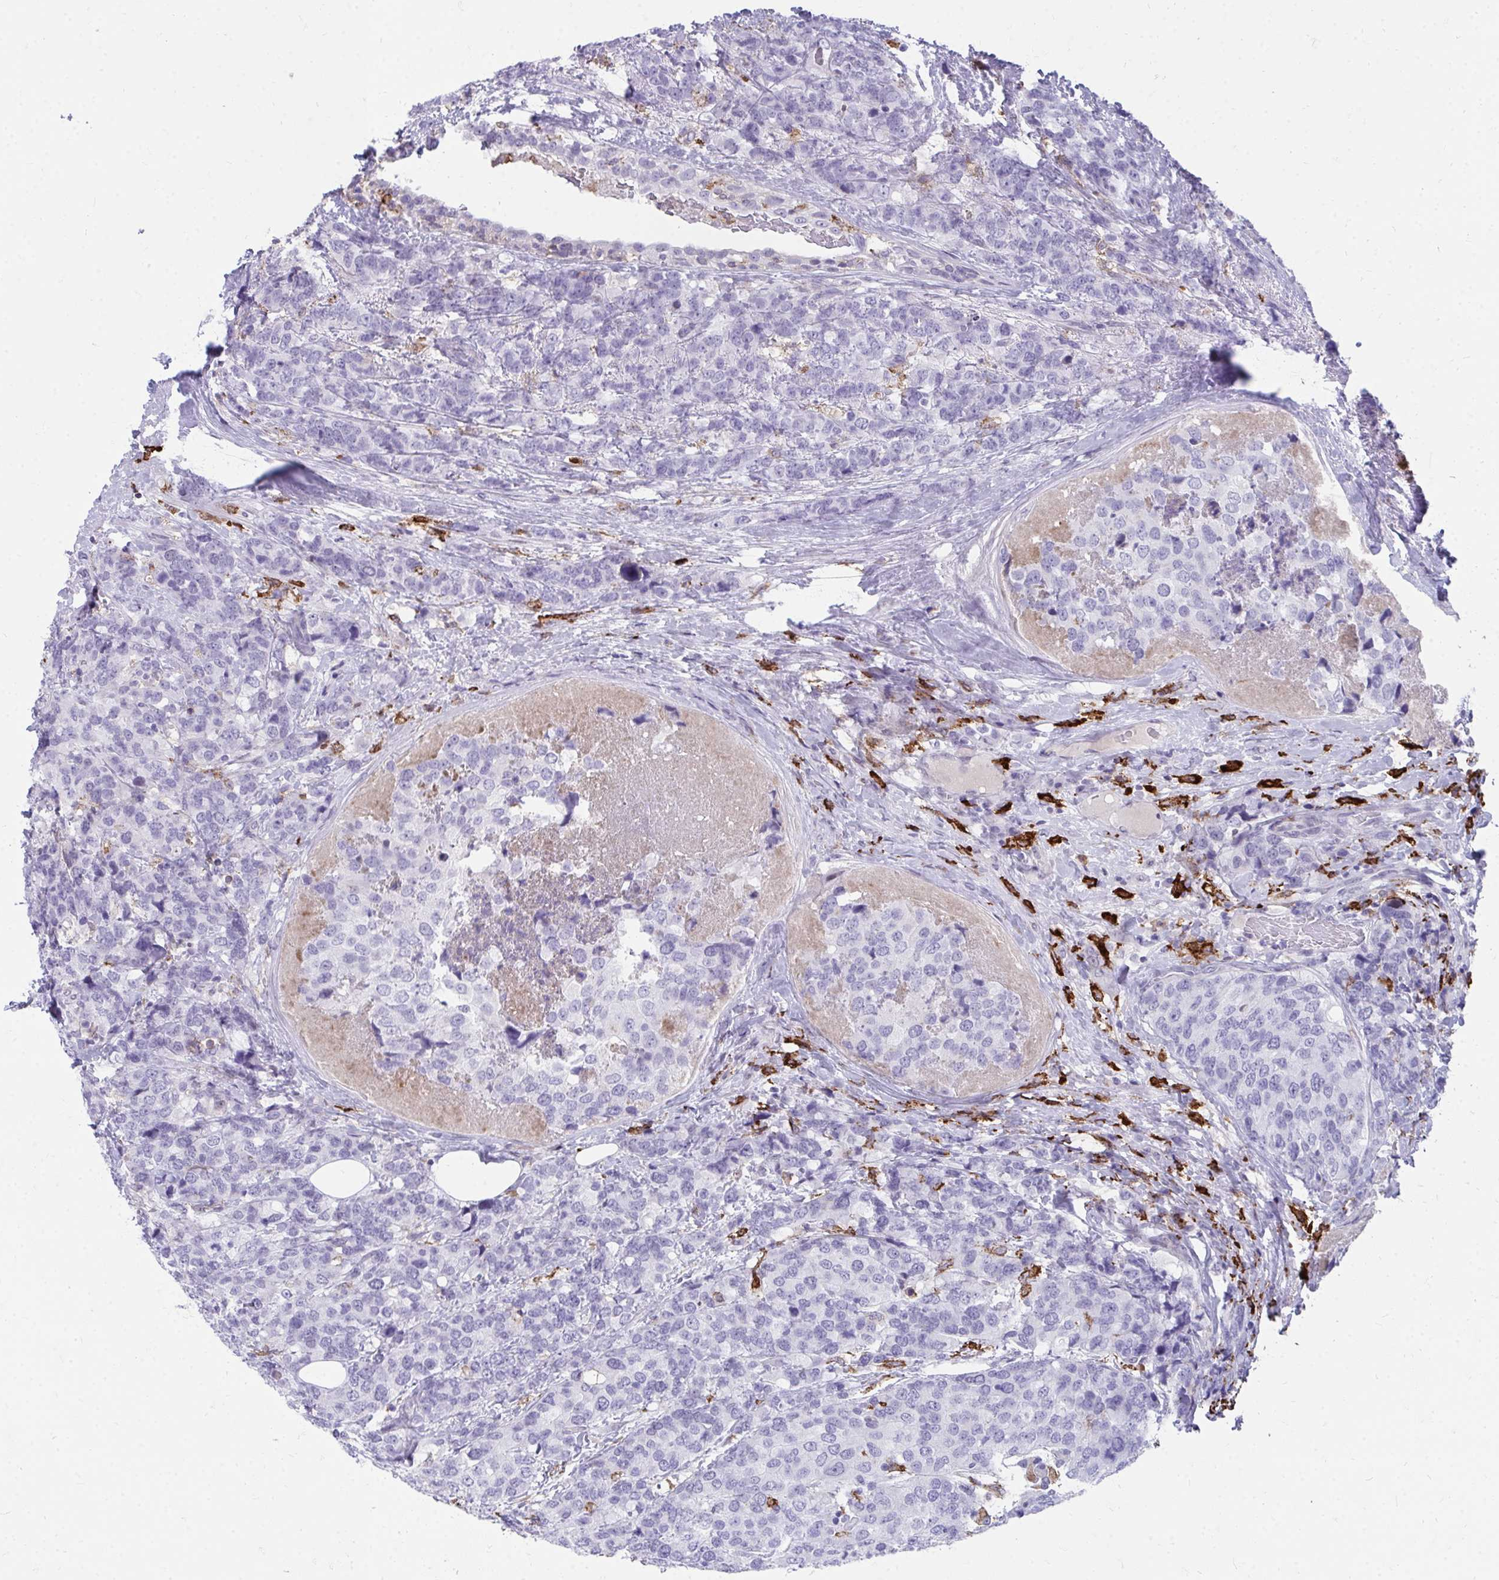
{"staining": {"intensity": "negative", "quantity": "none", "location": "none"}, "tissue": "breast cancer", "cell_type": "Tumor cells", "image_type": "cancer", "snomed": [{"axis": "morphology", "description": "Lobular carcinoma"}, {"axis": "topography", "description": "Breast"}], "caption": "High magnification brightfield microscopy of breast cancer (lobular carcinoma) stained with DAB (brown) and counterstained with hematoxylin (blue): tumor cells show no significant staining. Nuclei are stained in blue.", "gene": "CD163", "patient": {"sex": "female", "age": 59}}